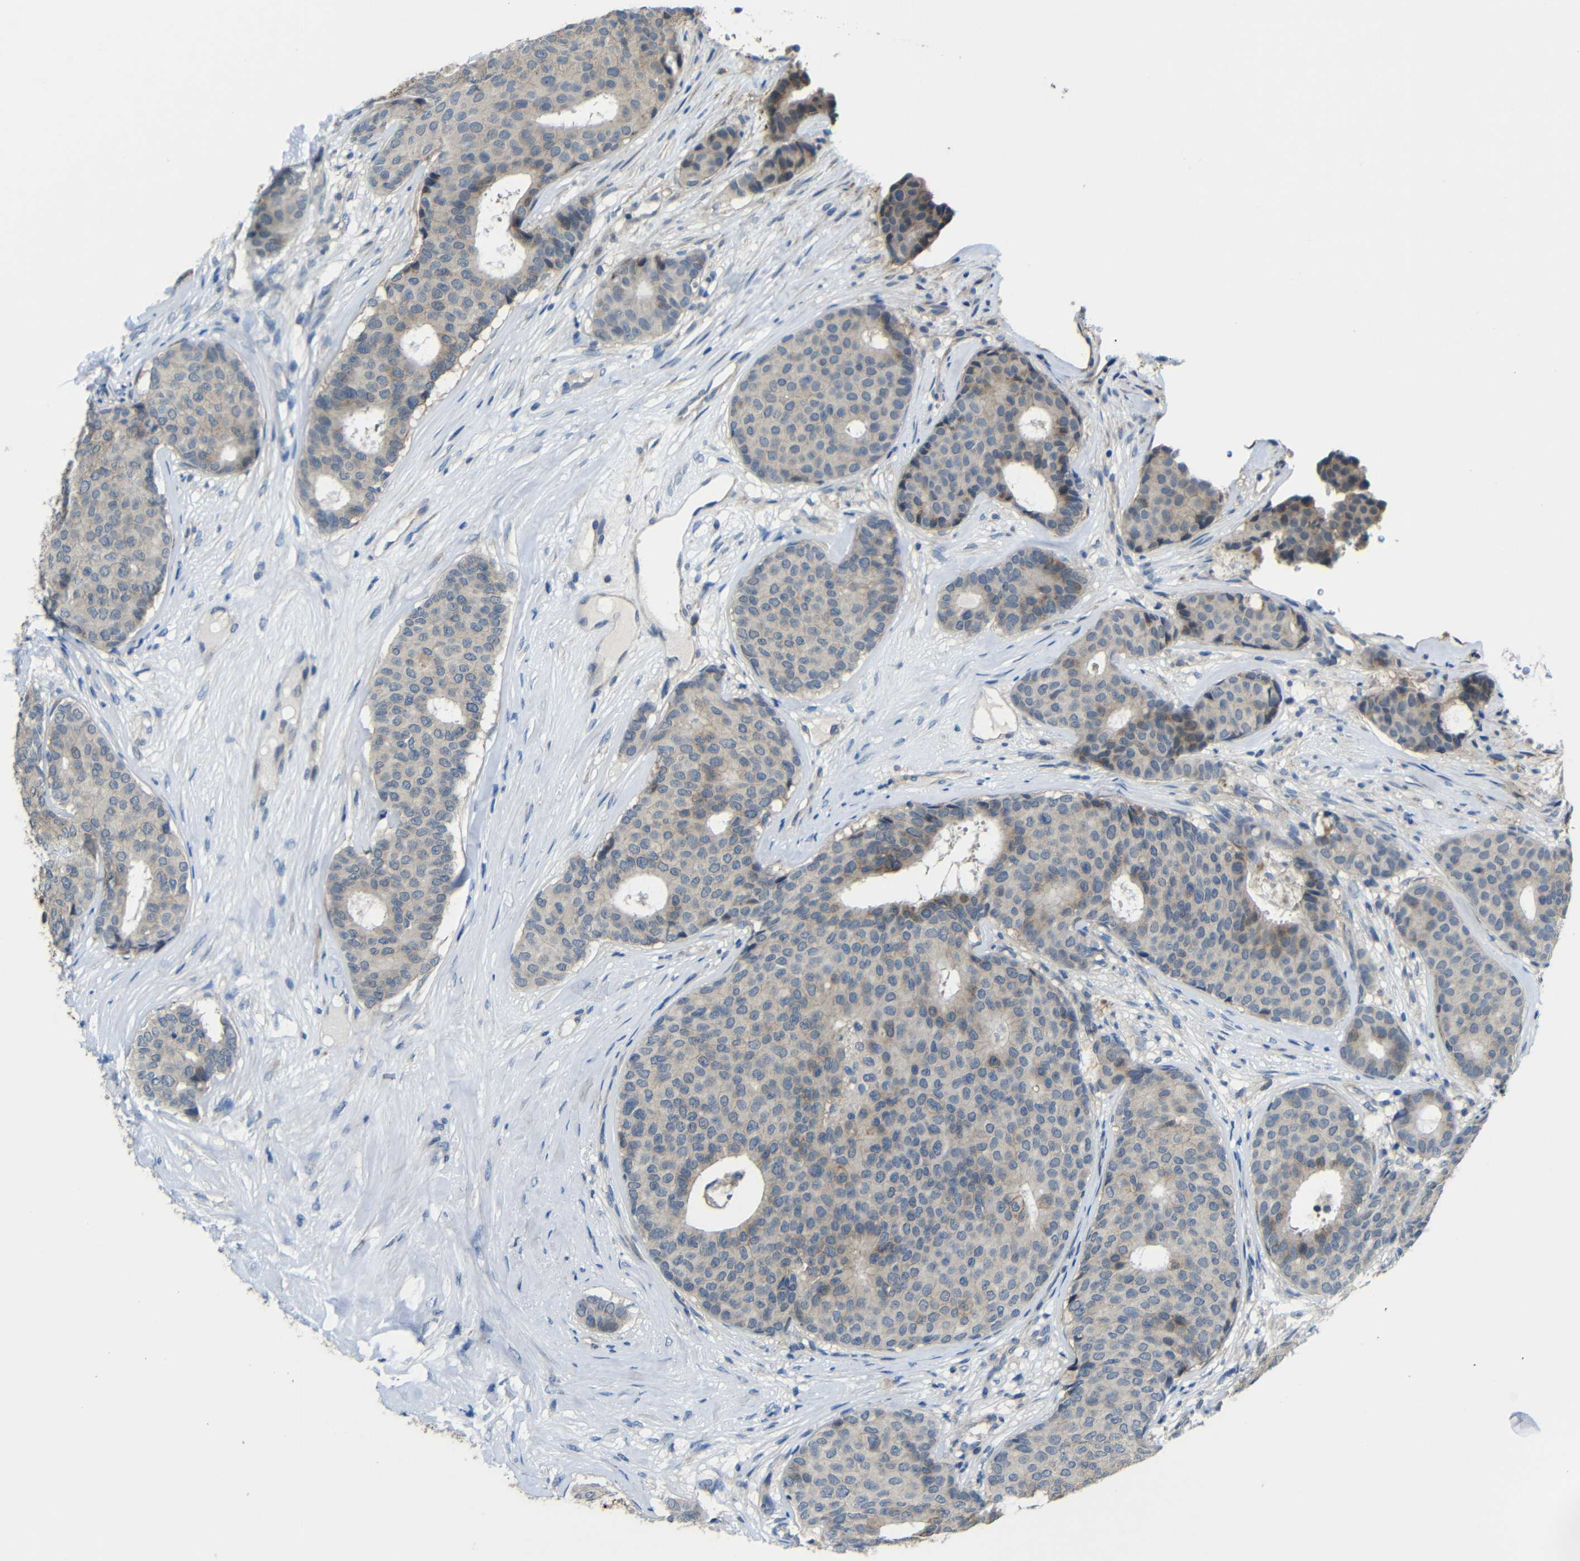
{"staining": {"intensity": "weak", "quantity": "<25%", "location": "cytoplasmic/membranous"}, "tissue": "breast cancer", "cell_type": "Tumor cells", "image_type": "cancer", "snomed": [{"axis": "morphology", "description": "Duct carcinoma"}, {"axis": "topography", "description": "Breast"}], "caption": "There is no significant positivity in tumor cells of breast intraductal carcinoma.", "gene": "ZNF90", "patient": {"sex": "female", "age": 75}}